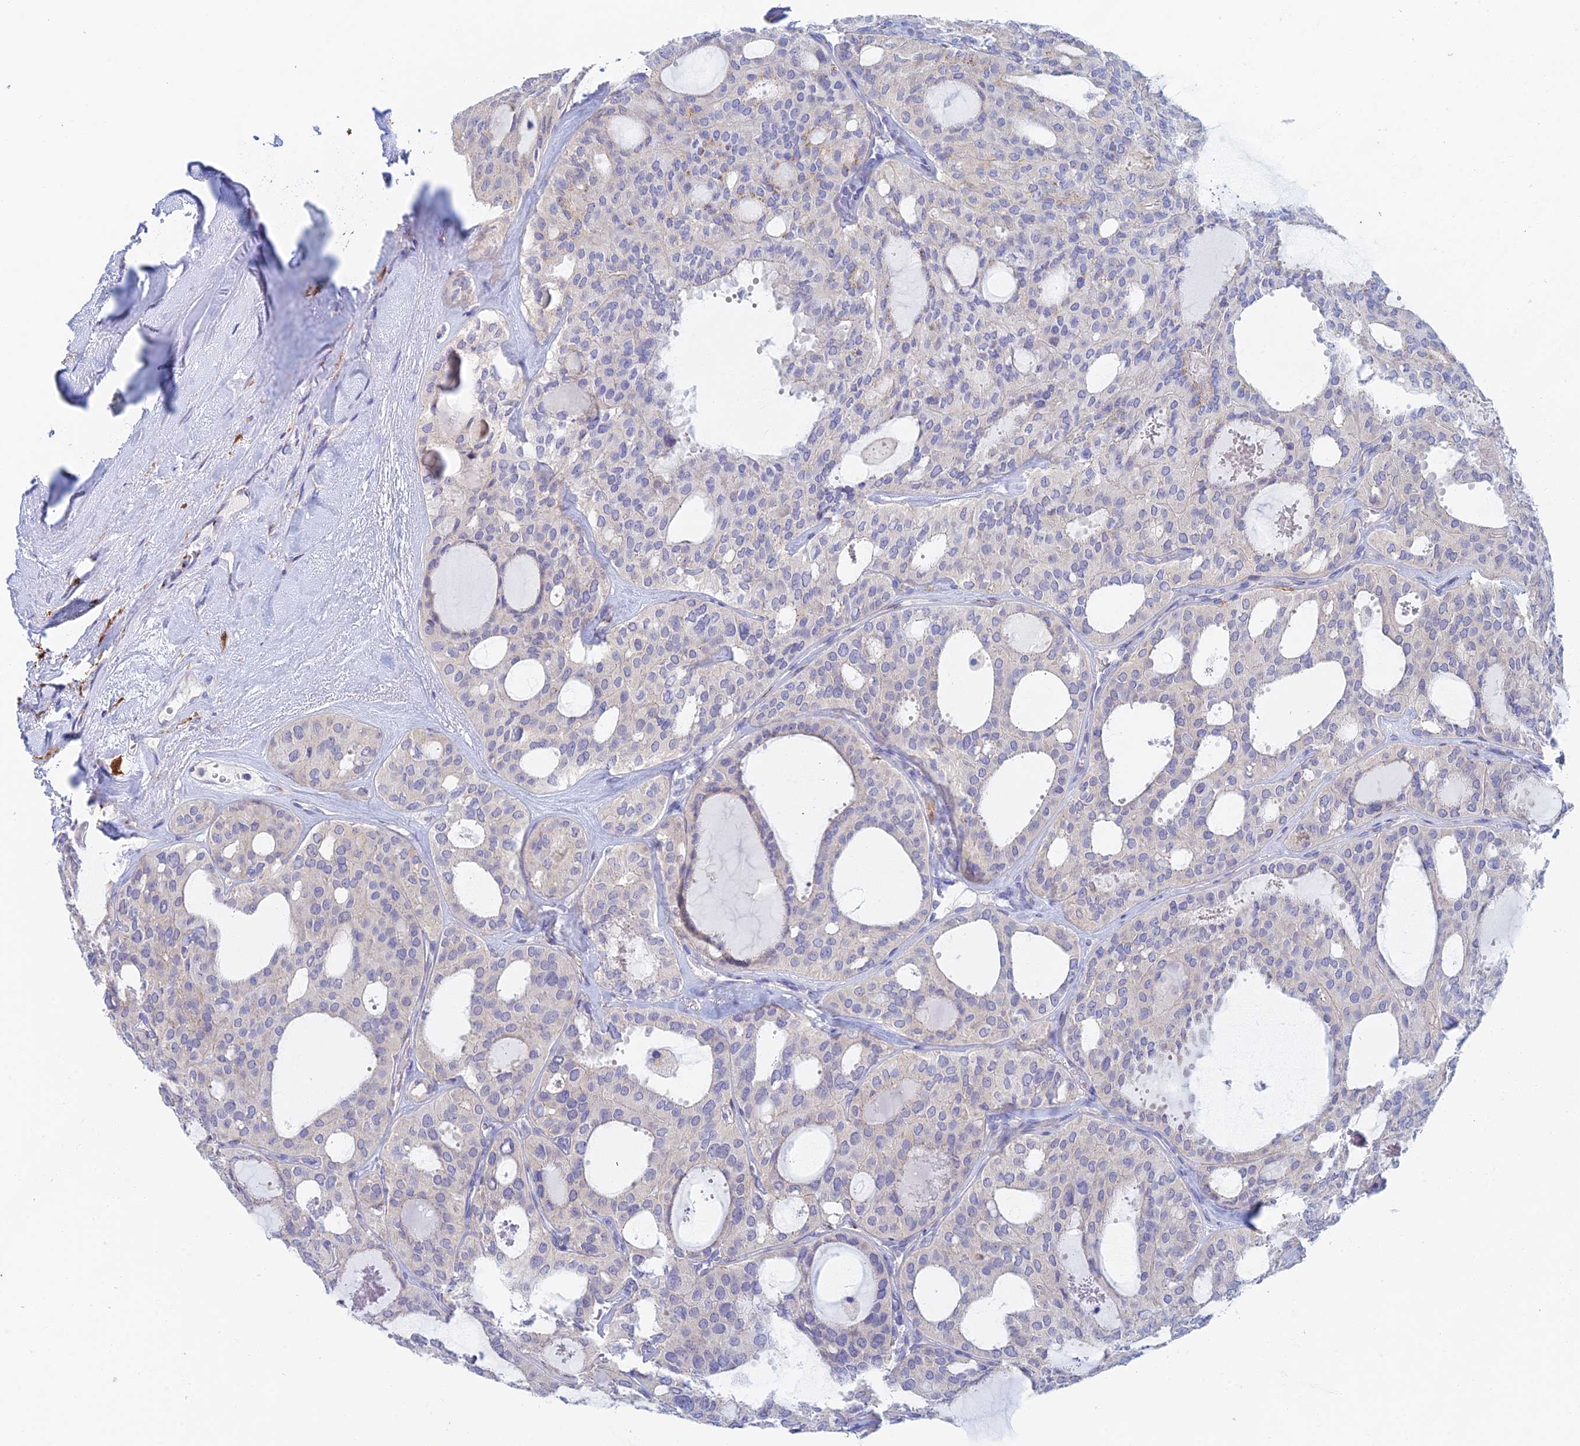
{"staining": {"intensity": "moderate", "quantity": "<25%", "location": "nuclear"}, "tissue": "thyroid cancer", "cell_type": "Tumor cells", "image_type": "cancer", "snomed": [{"axis": "morphology", "description": "Follicular adenoma carcinoma, NOS"}, {"axis": "topography", "description": "Thyroid gland"}], "caption": "This micrograph shows immunohistochemistry staining of human thyroid cancer (follicular adenoma carcinoma), with low moderate nuclear positivity in about <25% of tumor cells.", "gene": "SLC24A3", "patient": {"sex": "male", "age": 75}}